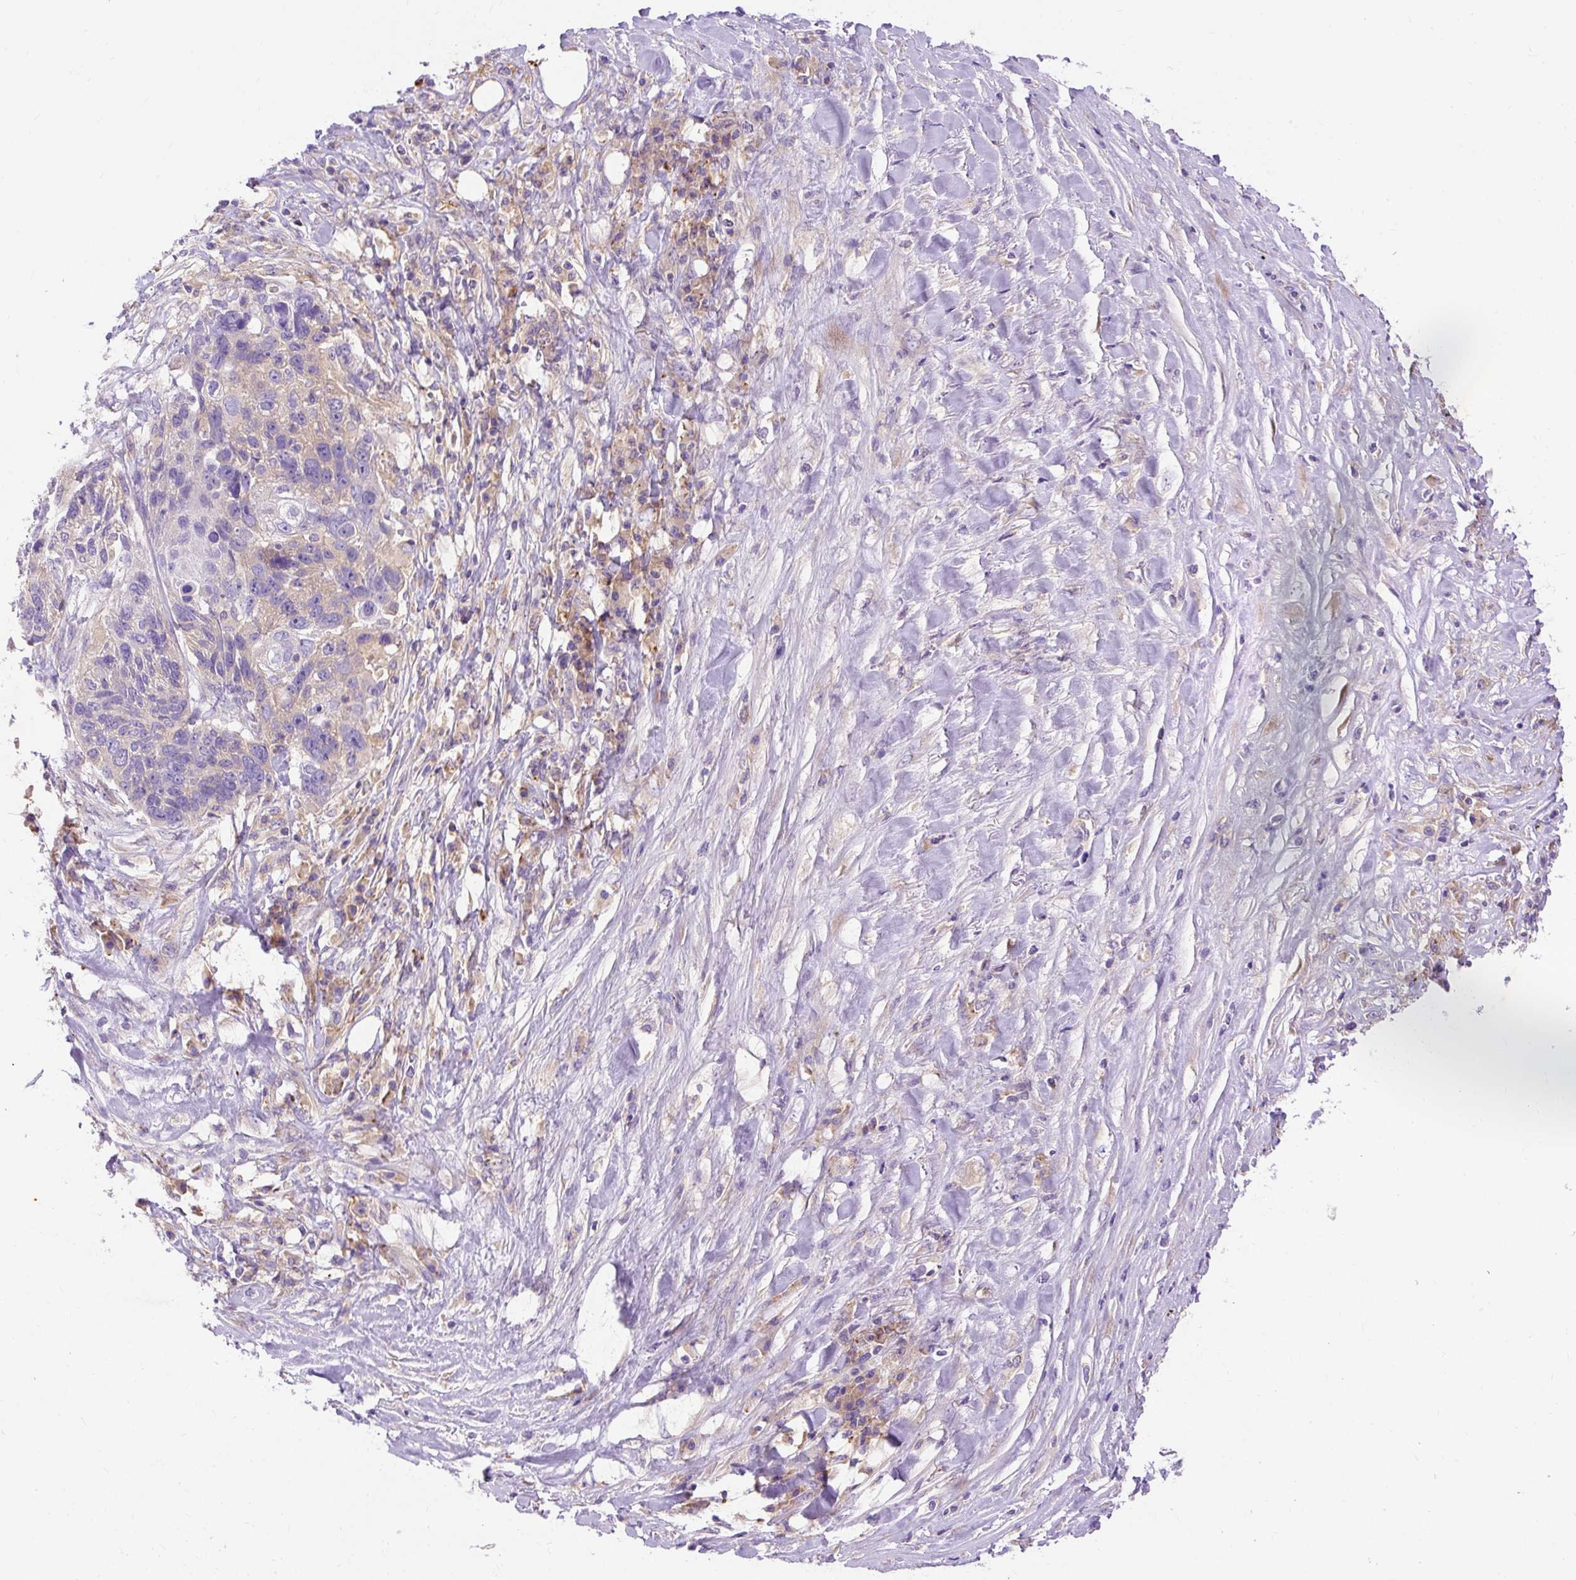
{"staining": {"intensity": "negative", "quantity": "none", "location": "none"}, "tissue": "lung cancer", "cell_type": "Tumor cells", "image_type": "cancer", "snomed": [{"axis": "morphology", "description": "Squamous cell carcinoma, NOS"}, {"axis": "topography", "description": "Lung"}], "caption": "Immunohistochemistry (IHC) of lung cancer (squamous cell carcinoma) exhibits no positivity in tumor cells.", "gene": "OR4K15", "patient": {"sex": "male", "age": 66}}